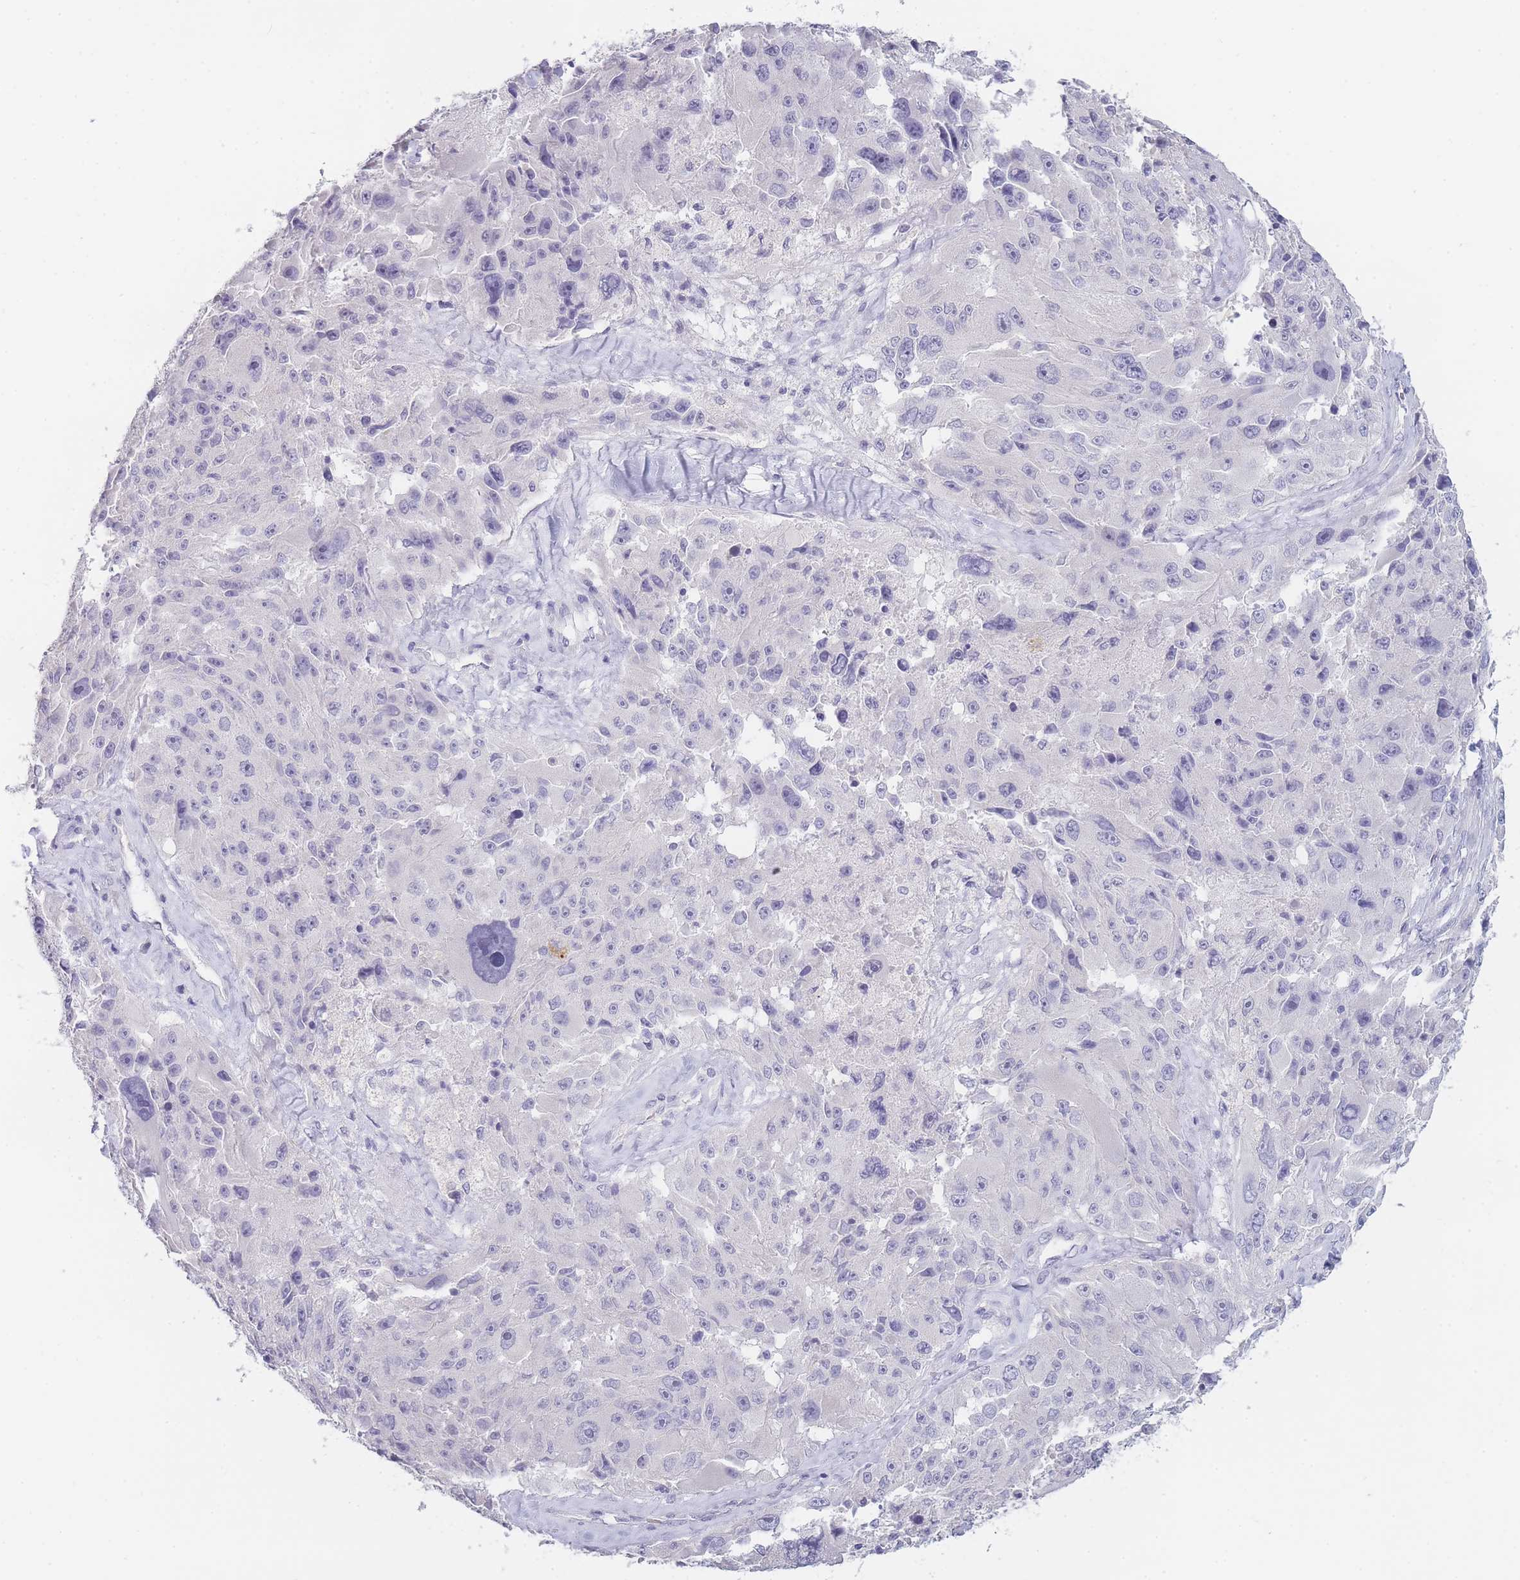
{"staining": {"intensity": "negative", "quantity": "none", "location": "none"}, "tissue": "melanoma", "cell_type": "Tumor cells", "image_type": "cancer", "snomed": [{"axis": "morphology", "description": "Malignant melanoma, Metastatic site"}, {"axis": "topography", "description": "Lymph node"}], "caption": "DAB (3,3'-diaminobenzidine) immunohistochemical staining of human malignant melanoma (metastatic site) shows no significant staining in tumor cells.", "gene": "INS", "patient": {"sex": "male", "age": 62}}